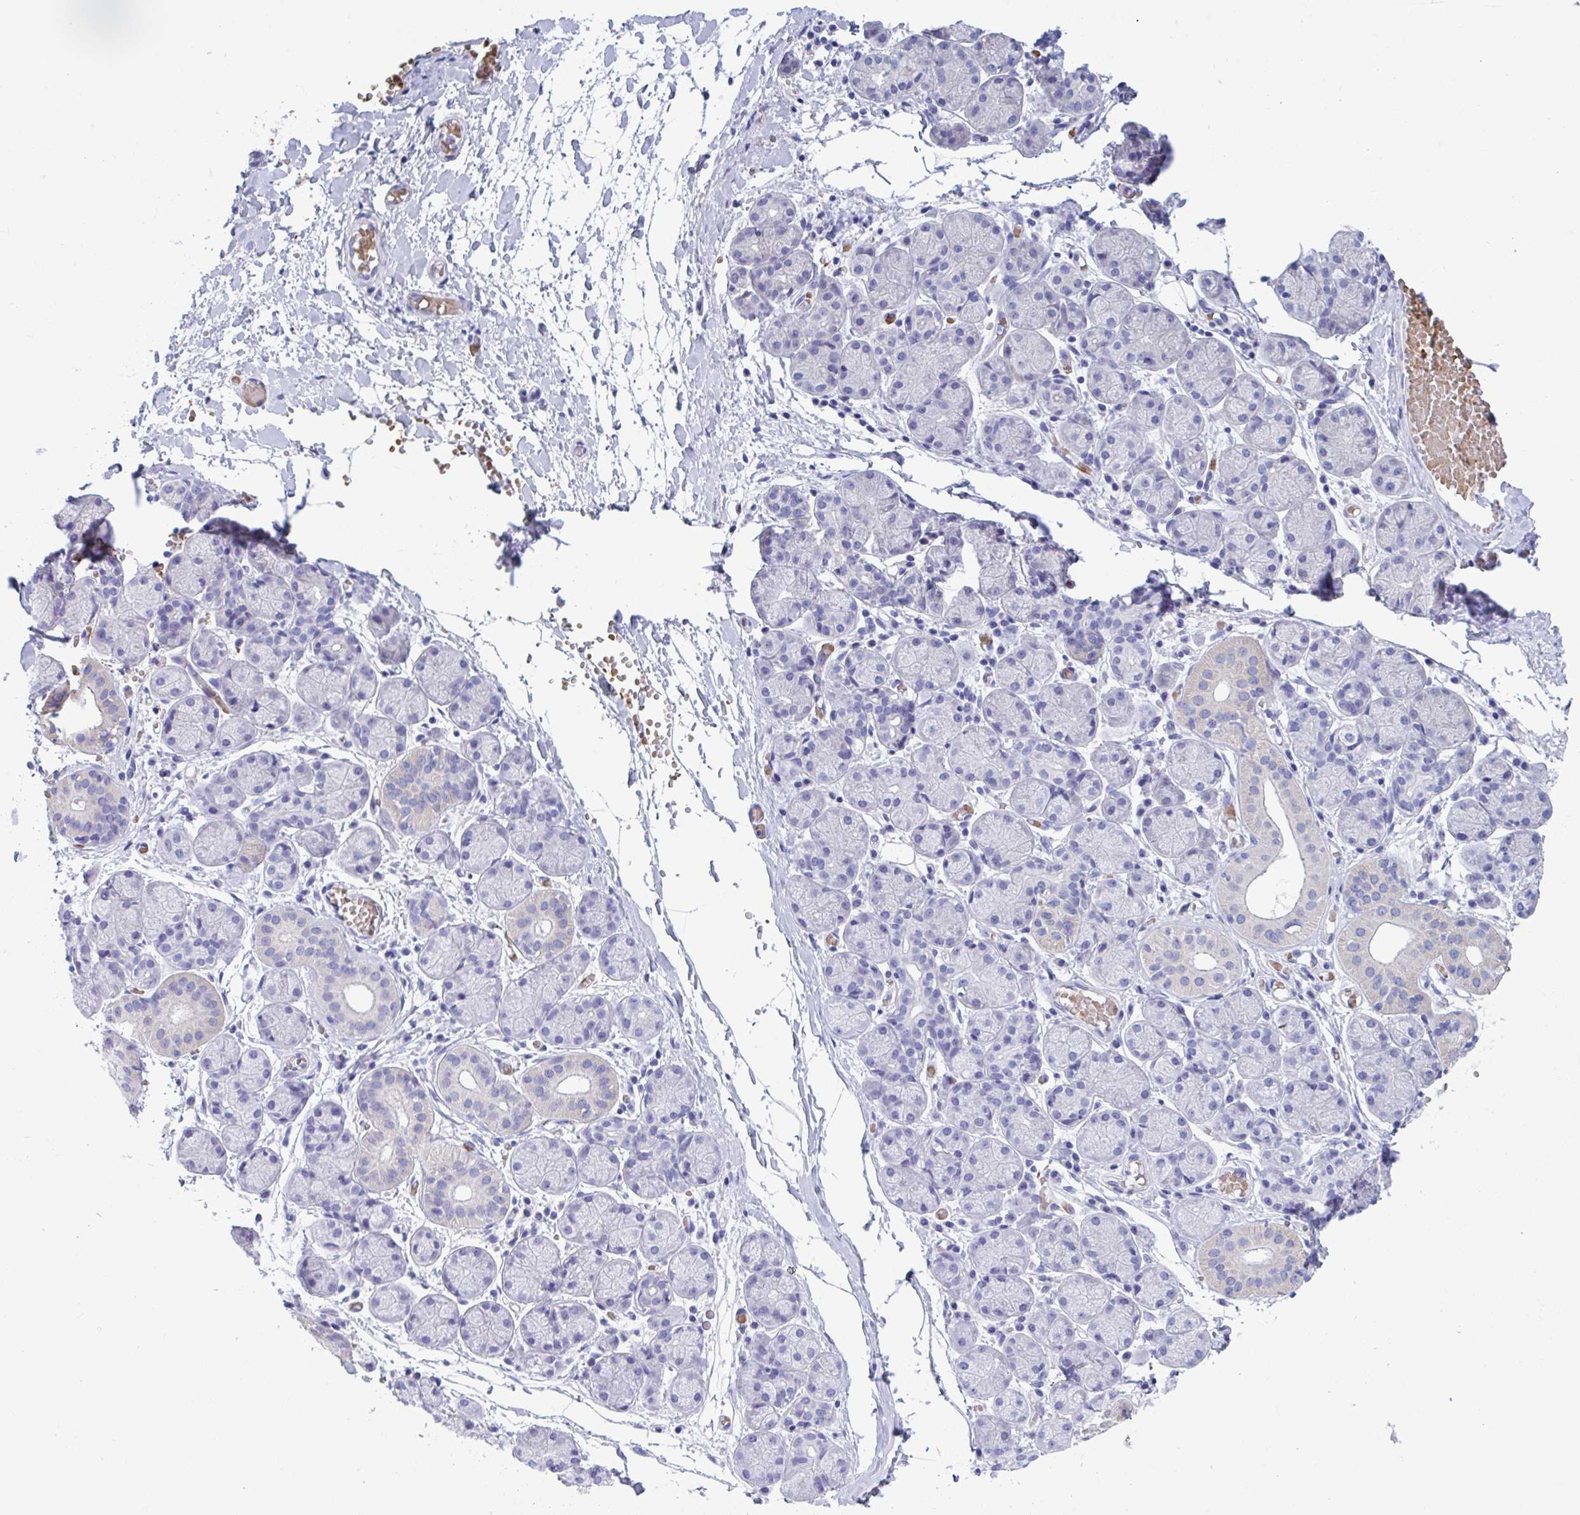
{"staining": {"intensity": "weak", "quantity": "<25%", "location": "cytoplasmic/membranous"}, "tissue": "salivary gland", "cell_type": "Glandular cells", "image_type": "normal", "snomed": [{"axis": "morphology", "description": "Normal tissue, NOS"}, {"axis": "topography", "description": "Salivary gland"}], "caption": "Glandular cells are negative for protein expression in benign human salivary gland. (DAB (3,3'-diaminobenzidine) immunohistochemistry with hematoxylin counter stain).", "gene": "TTC30A", "patient": {"sex": "female", "age": 24}}